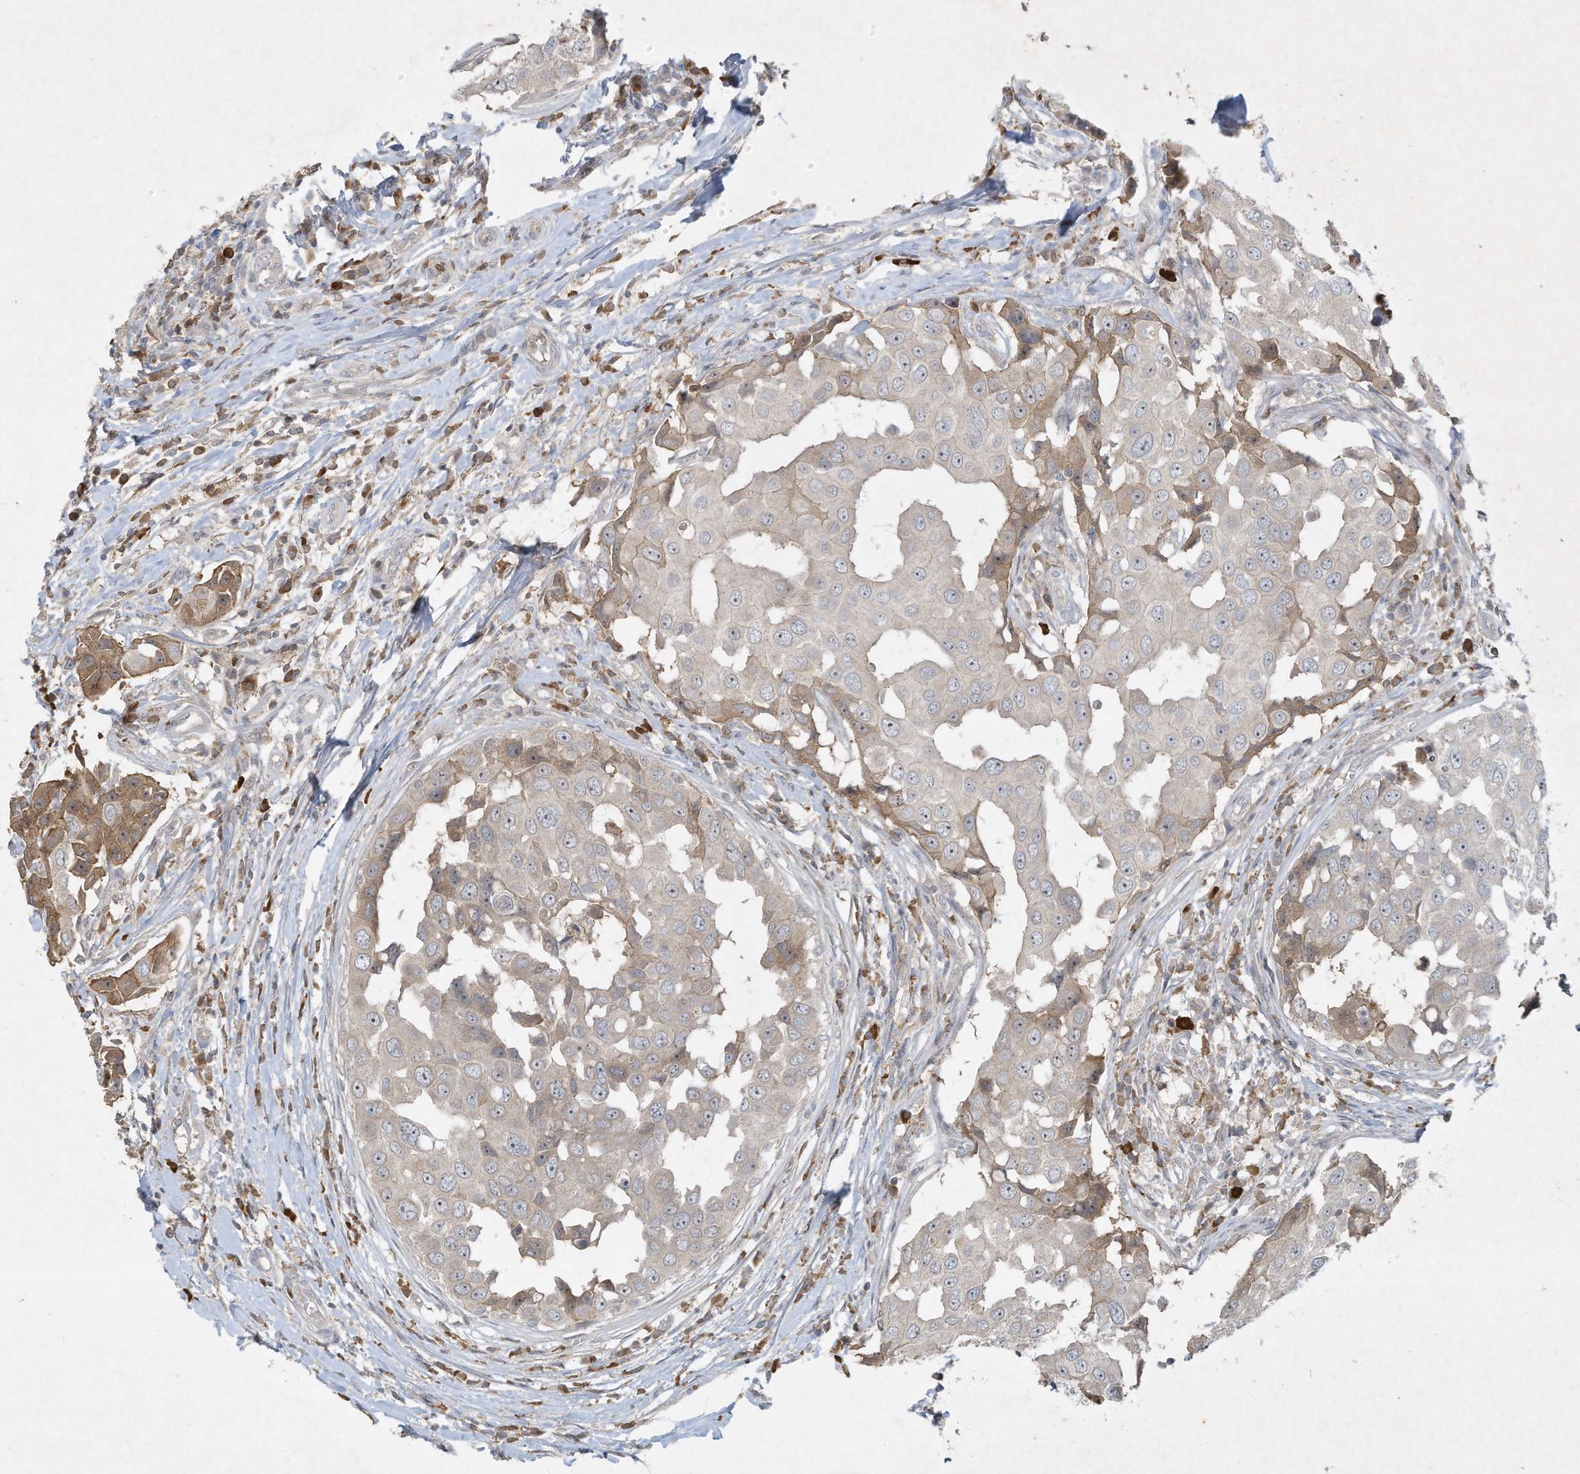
{"staining": {"intensity": "moderate", "quantity": "<25%", "location": "cytoplasmic/membranous"}, "tissue": "breast cancer", "cell_type": "Tumor cells", "image_type": "cancer", "snomed": [{"axis": "morphology", "description": "Duct carcinoma"}, {"axis": "topography", "description": "Breast"}], "caption": "This is a histology image of immunohistochemistry (IHC) staining of breast cancer, which shows moderate staining in the cytoplasmic/membranous of tumor cells.", "gene": "FETUB", "patient": {"sex": "female", "age": 27}}